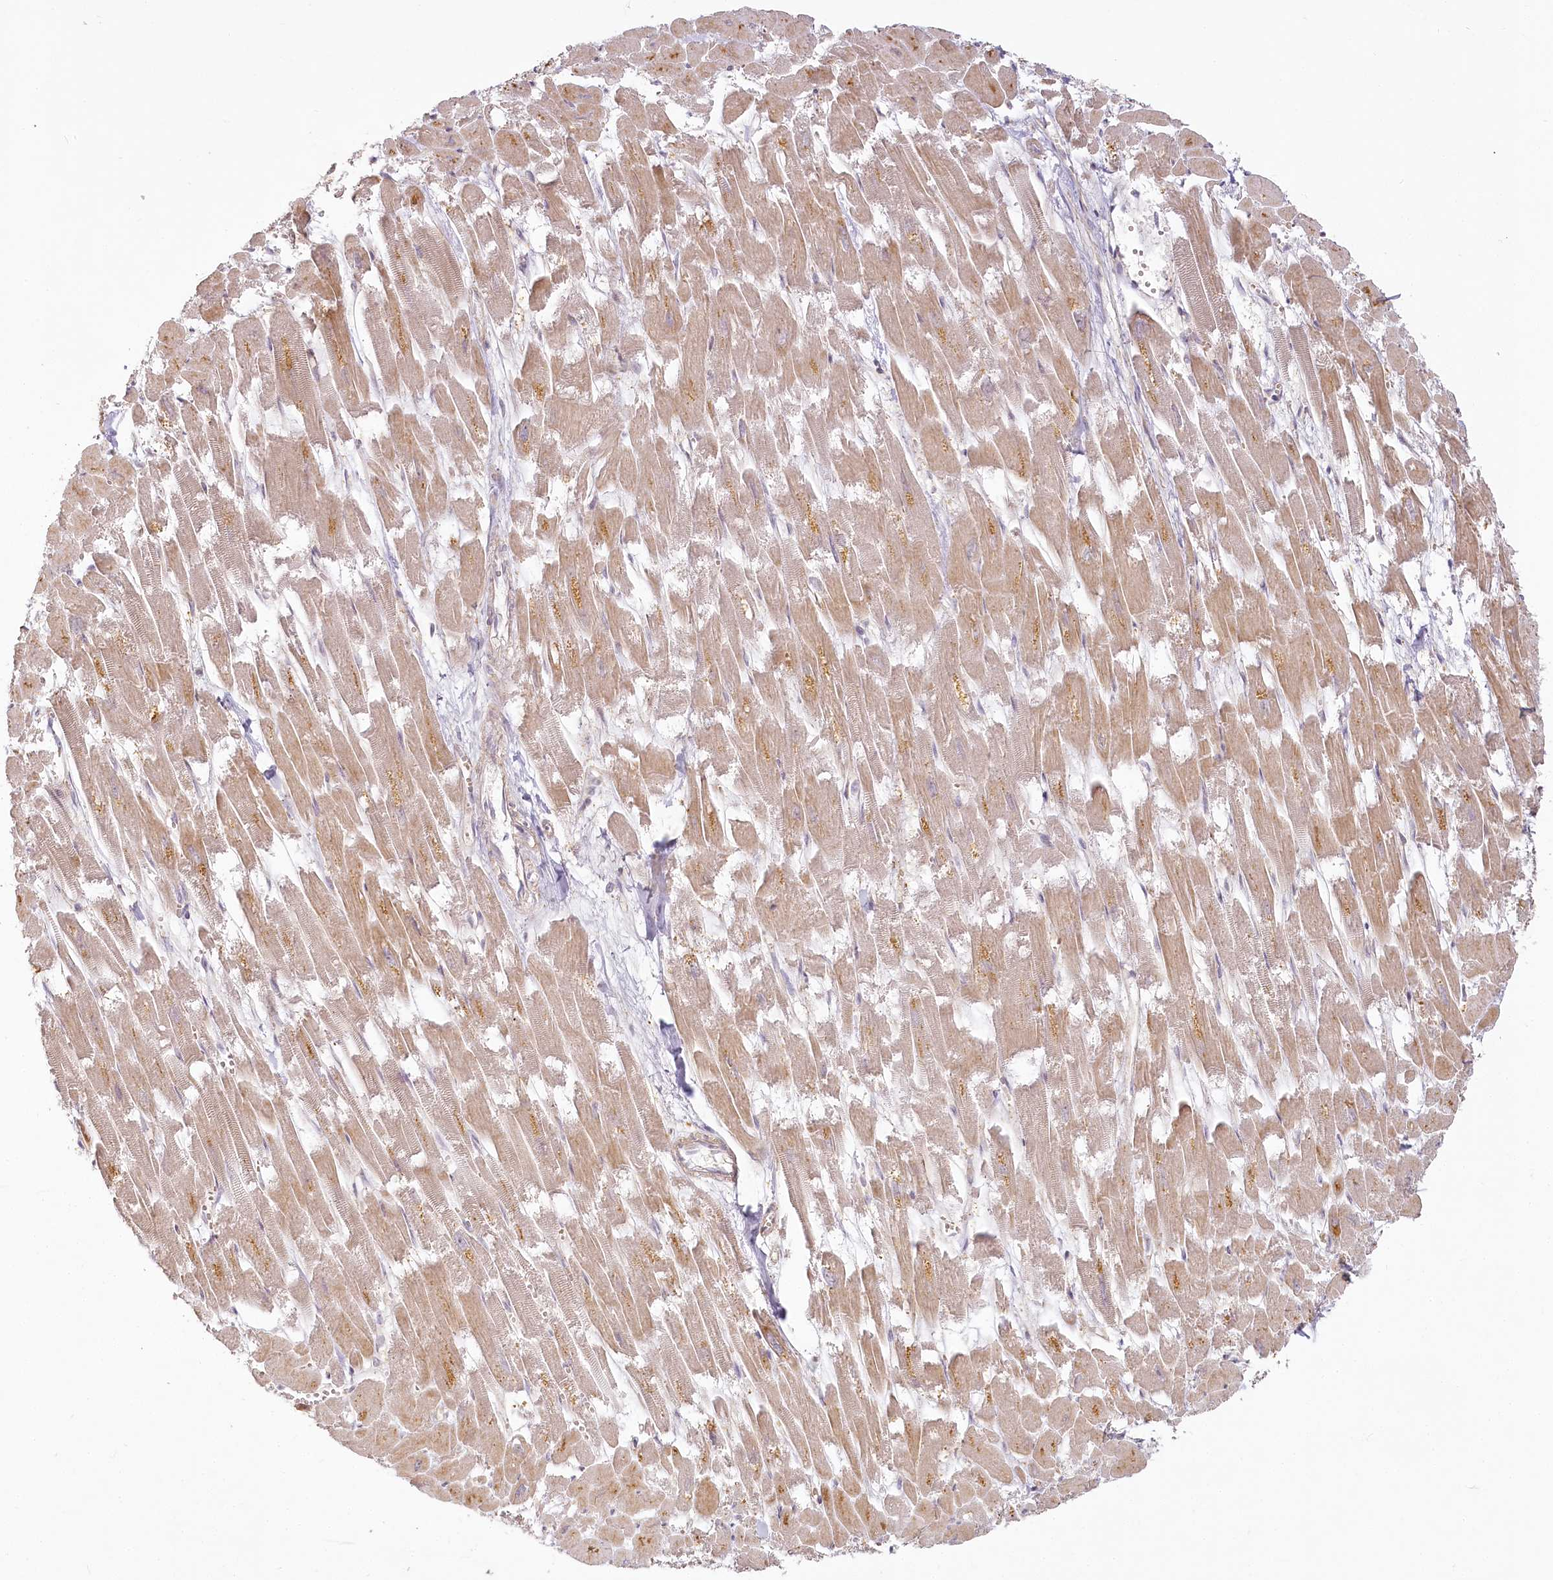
{"staining": {"intensity": "moderate", "quantity": ">75%", "location": "cytoplasmic/membranous"}, "tissue": "heart muscle", "cell_type": "Cardiomyocytes", "image_type": "normal", "snomed": [{"axis": "morphology", "description": "Normal tissue, NOS"}, {"axis": "topography", "description": "Heart"}], "caption": "This image displays IHC staining of unremarkable human heart muscle, with medium moderate cytoplasmic/membranous staining in about >75% of cardiomyocytes.", "gene": "EXOSC7", "patient": {"sex": "male", "age": 54}}